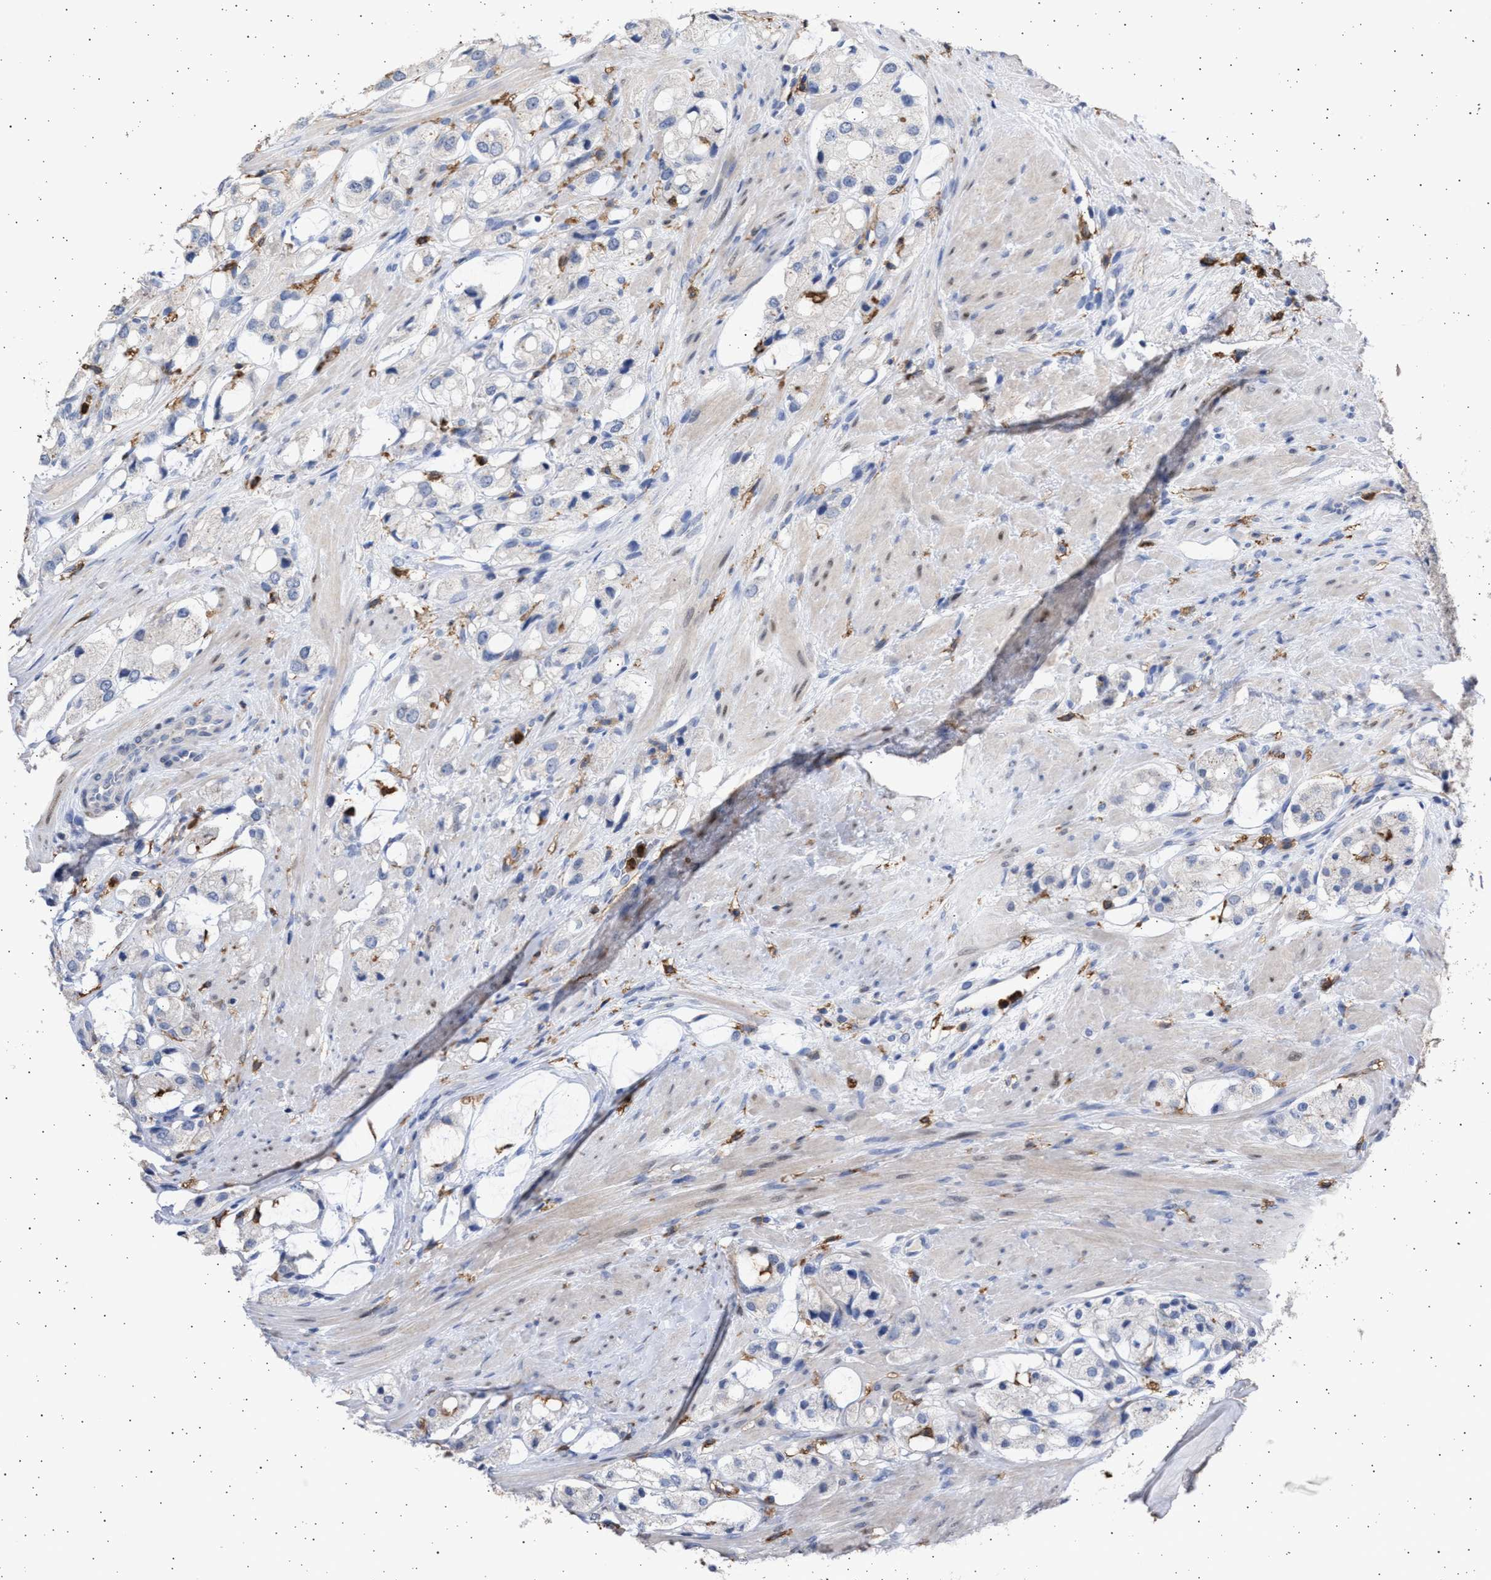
{"staining": {"intensity": "negative", "quantity": "none", "location": "none"}, "tissue": "prostate cancer", "cell_type": "Tumor cells", "image_type": "cancer", "snomed": [{"axis": "morphology", "description": "Adenocarcinoma, High grade"}, {"axis": "topography", "description": "Prostate"}], "caption": "This is an immunohistochemistry (IHC) histopathology image of human prostate cancer. There is no staining in tumor cells.", "gene": "FCER1A", "patient": {"sex": "male", "age": 65}}